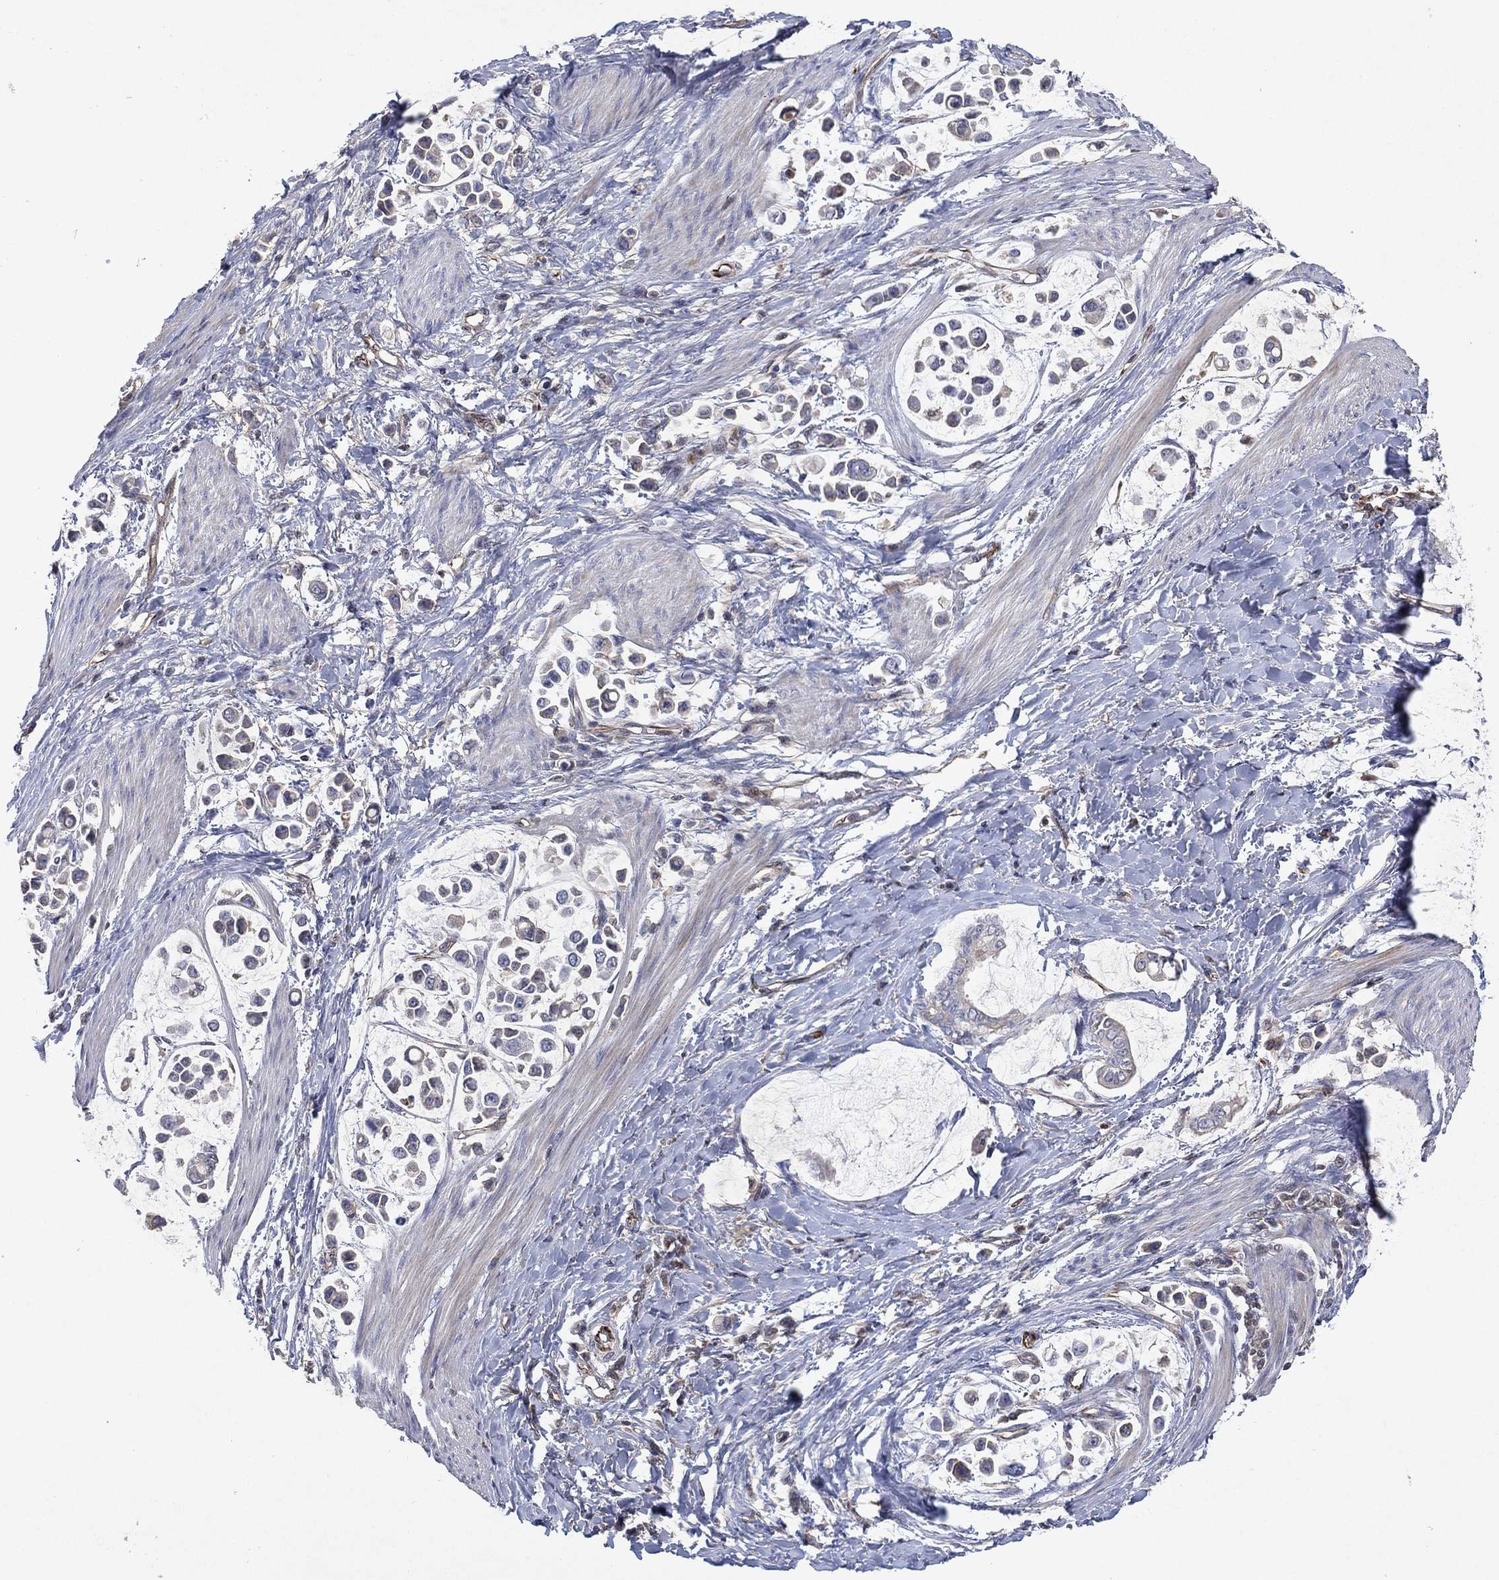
{"staining": {"intensity": "negative", "quantity": "none", "location": "none"}, "tissue": "stomach cancer", "cell_type": "Tumor cells", "image_type": "cancer", "snomed": [{"axis": "morphology", "description": "Adenocarcinoma, NOS"}, {"axis": "topography", "description": "Stomach"}], "caption": "The immunohistochemistry (IHC) histopathology image has no significant staining in tumor cells of stomach cancer (adenocarcinoma) tissue.", "gene": "FLI1", "patient": {"sex": "male", "age": 82}}